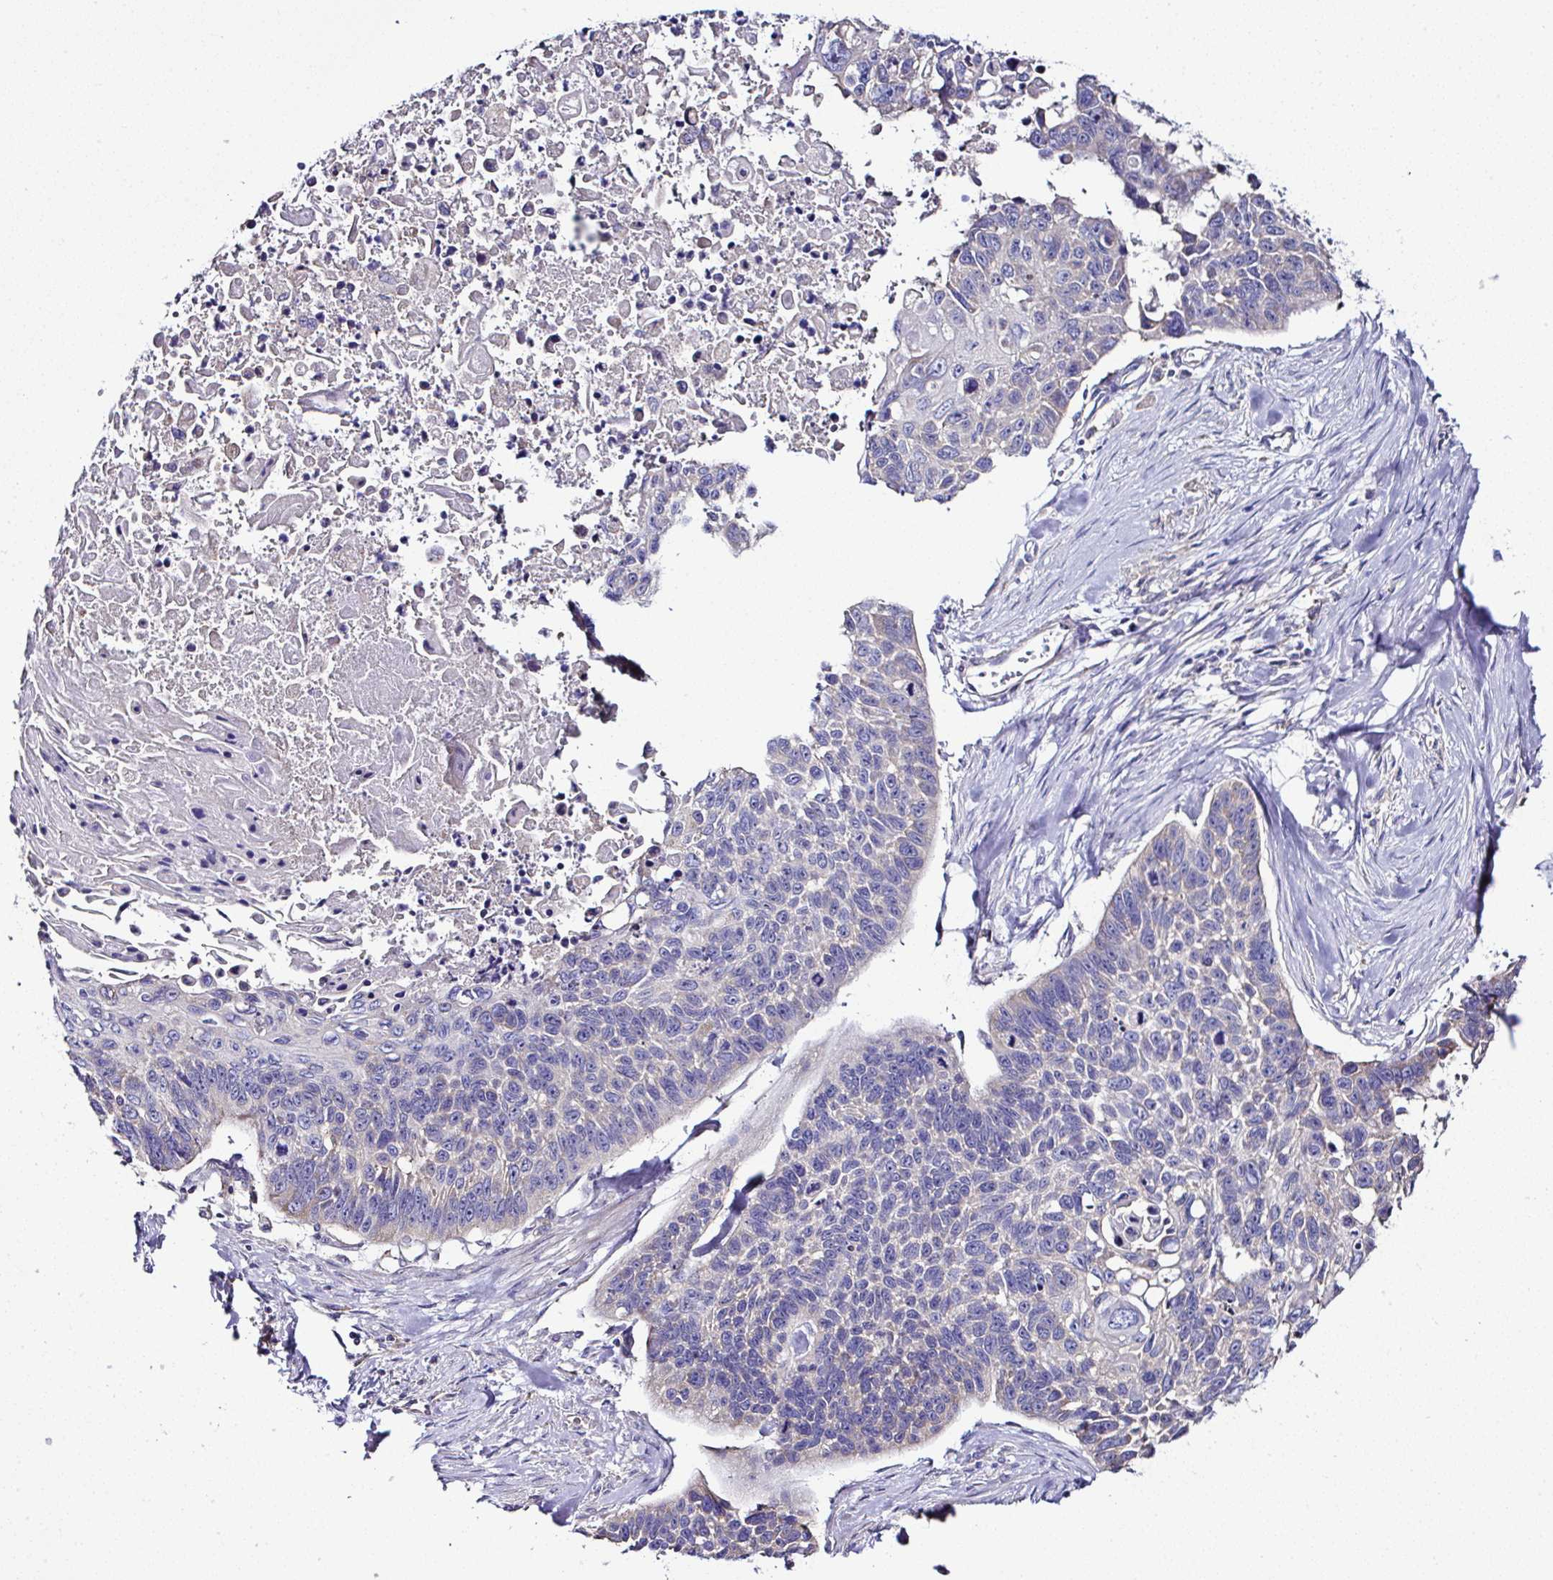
{"staining": {"intensity": "weak", "quantity": "<25%", "location": "cytoplasmic/membranous"}, "tissue": "lung cancer", "cell_type": "Tumor cells", "image_type": "cancer", "snomed": [{"axis": "morphology", "description": "Squamous cell carcinoma, NOS"}, {"axis": "topography", "description": "Lung"}], "caption": "There is no significant positivity in tumor cells of lung cancer (squamous cell carcinoma).", "gene": "OR4P4", "patient": {"sex": "male", "age": 62}}